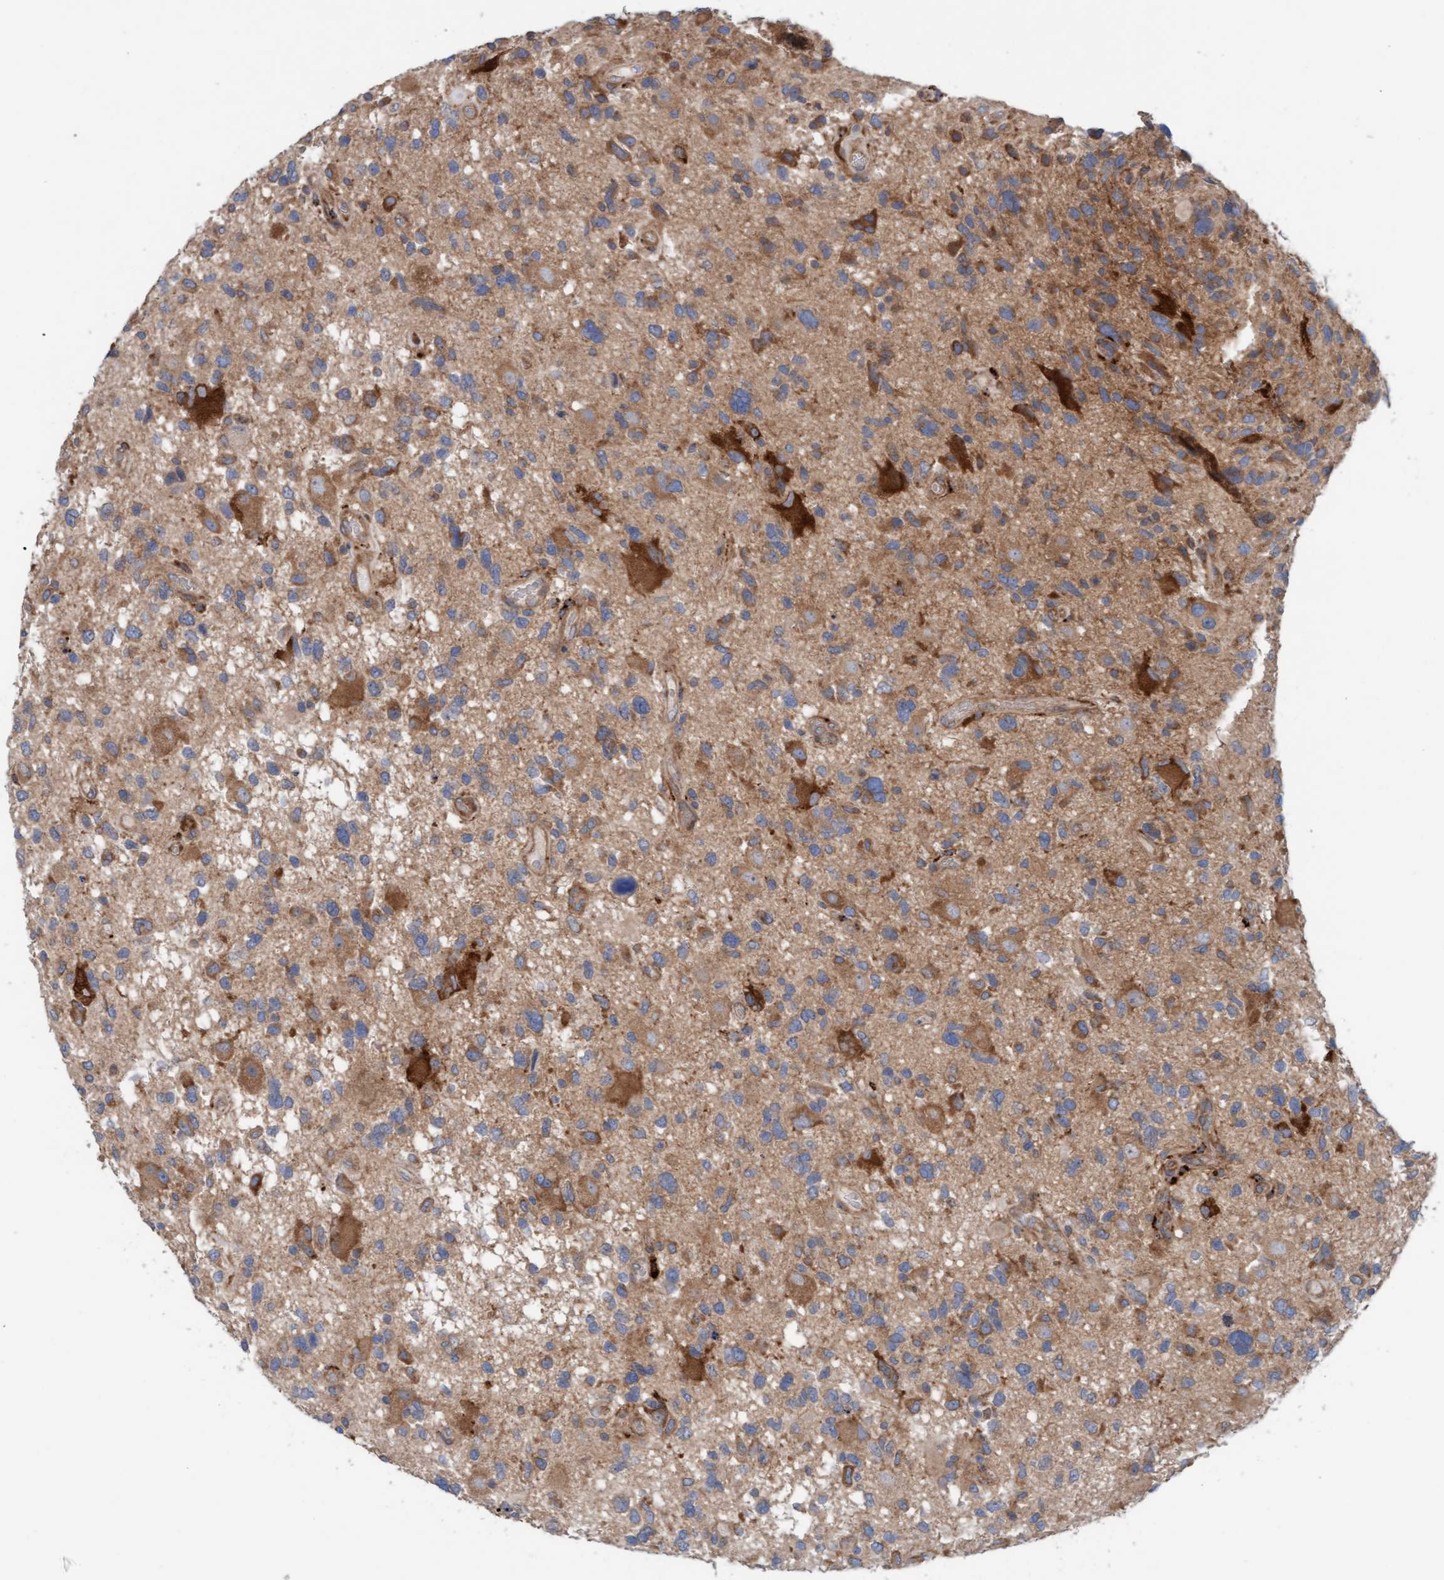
{"staining": {"intensity": "moderate", "quantity": "<25%", "location": "cytoplasmic/membranous"}, "tissue": "glioma", "cell_type": "Tumor cells", "image_type": "cancer", "snomed": [{"axis": "morphology", "description": "Glioma, malignant, High grade"}, {"axis": "topography", "description": "Brain"}], "caption": "Brown immunohistochemical staining in human glioma exhibits moderate cytoplasmic/membranous expression in about <25% of tumor cells.", "gene": "CDK5RAP3", "patient": {"sex": "male", "age": 33}}